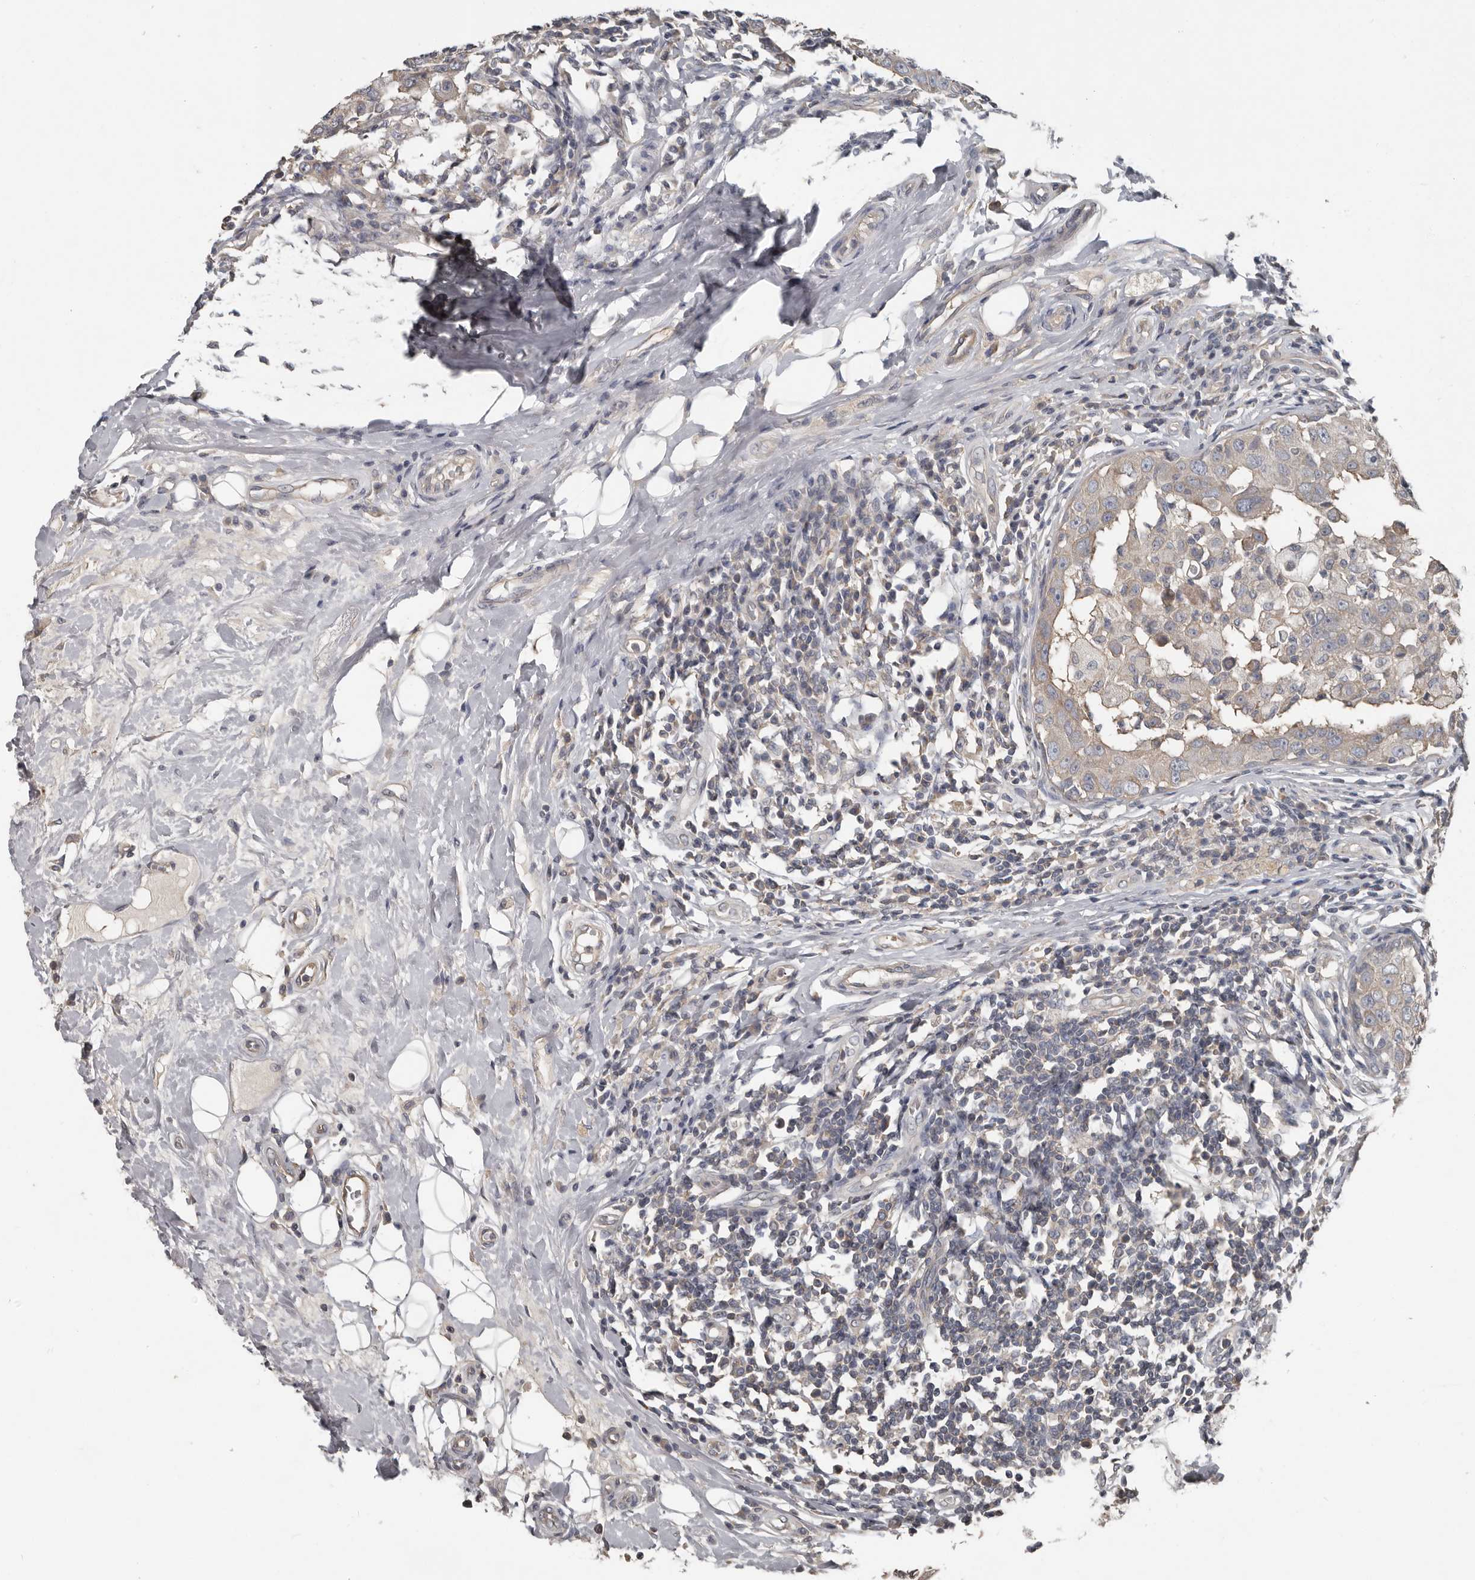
{"staining": {"intensity": "weak", "quantity": "<25%", "location": "cytoplasmic/membranous"}, "tissue": "breast cancer", "cell_type": "Tumor cells", "image_type": "cancer", "snomed": [{"axis": "morphology", "description": "Duct carcinoma"}, {"axis": "topography", "description": "Breast"}], "caption": "Immunohistochemistry (IHC) image of neoplastic tissue: breast intraductal carcinoma stained with DAB reveals no significant protein staining in tumor cells.", "gene": "CA6", "patient": {"sex": "female", "age": 27}}